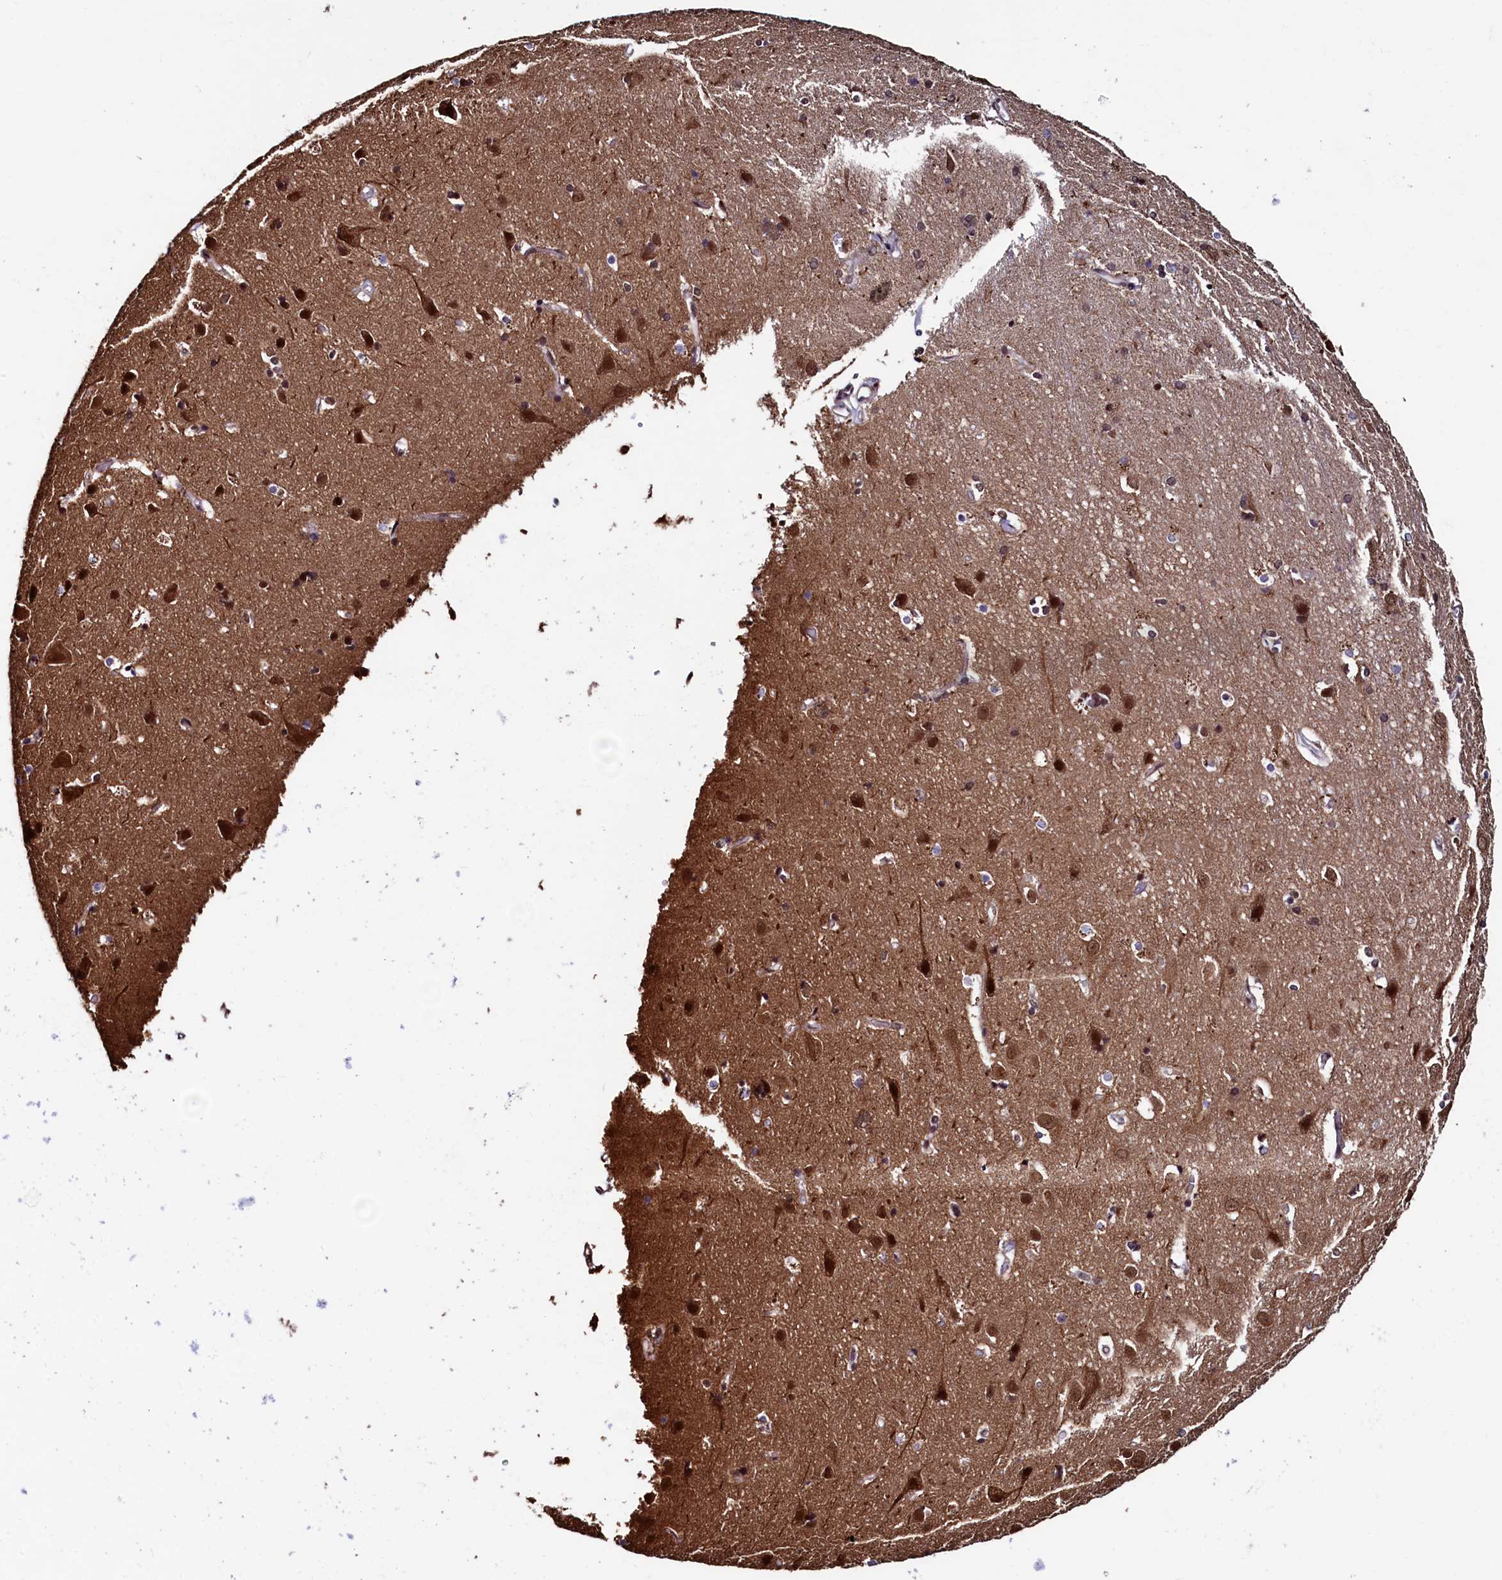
{"staining": {"intensity": "weak", "quantity": ">75%", "location": "cytoplasmic/membranous"}, "tissue": "cerebral cortex", "cell_type": "Endothelial cells", "image_type": "normal", "snomed": [{"axis": "morphology", "description": "Normal tissue, NOS"}, {"axis": "topography", "description": "Cerebral cortex"}], "caption": "High-magnification brightfield microscopy of unremarkable cerebral cortex stained with DAB (3,3'-diaminobenzidine) (brown) and counterstained with hematoxylin (blue). endothelial cells exhibit weak cytoplasmic/membranous expression is identified in about>75% of cells.", "gene": "LEO1", "patient": {"sex": "male", "age": 54}}